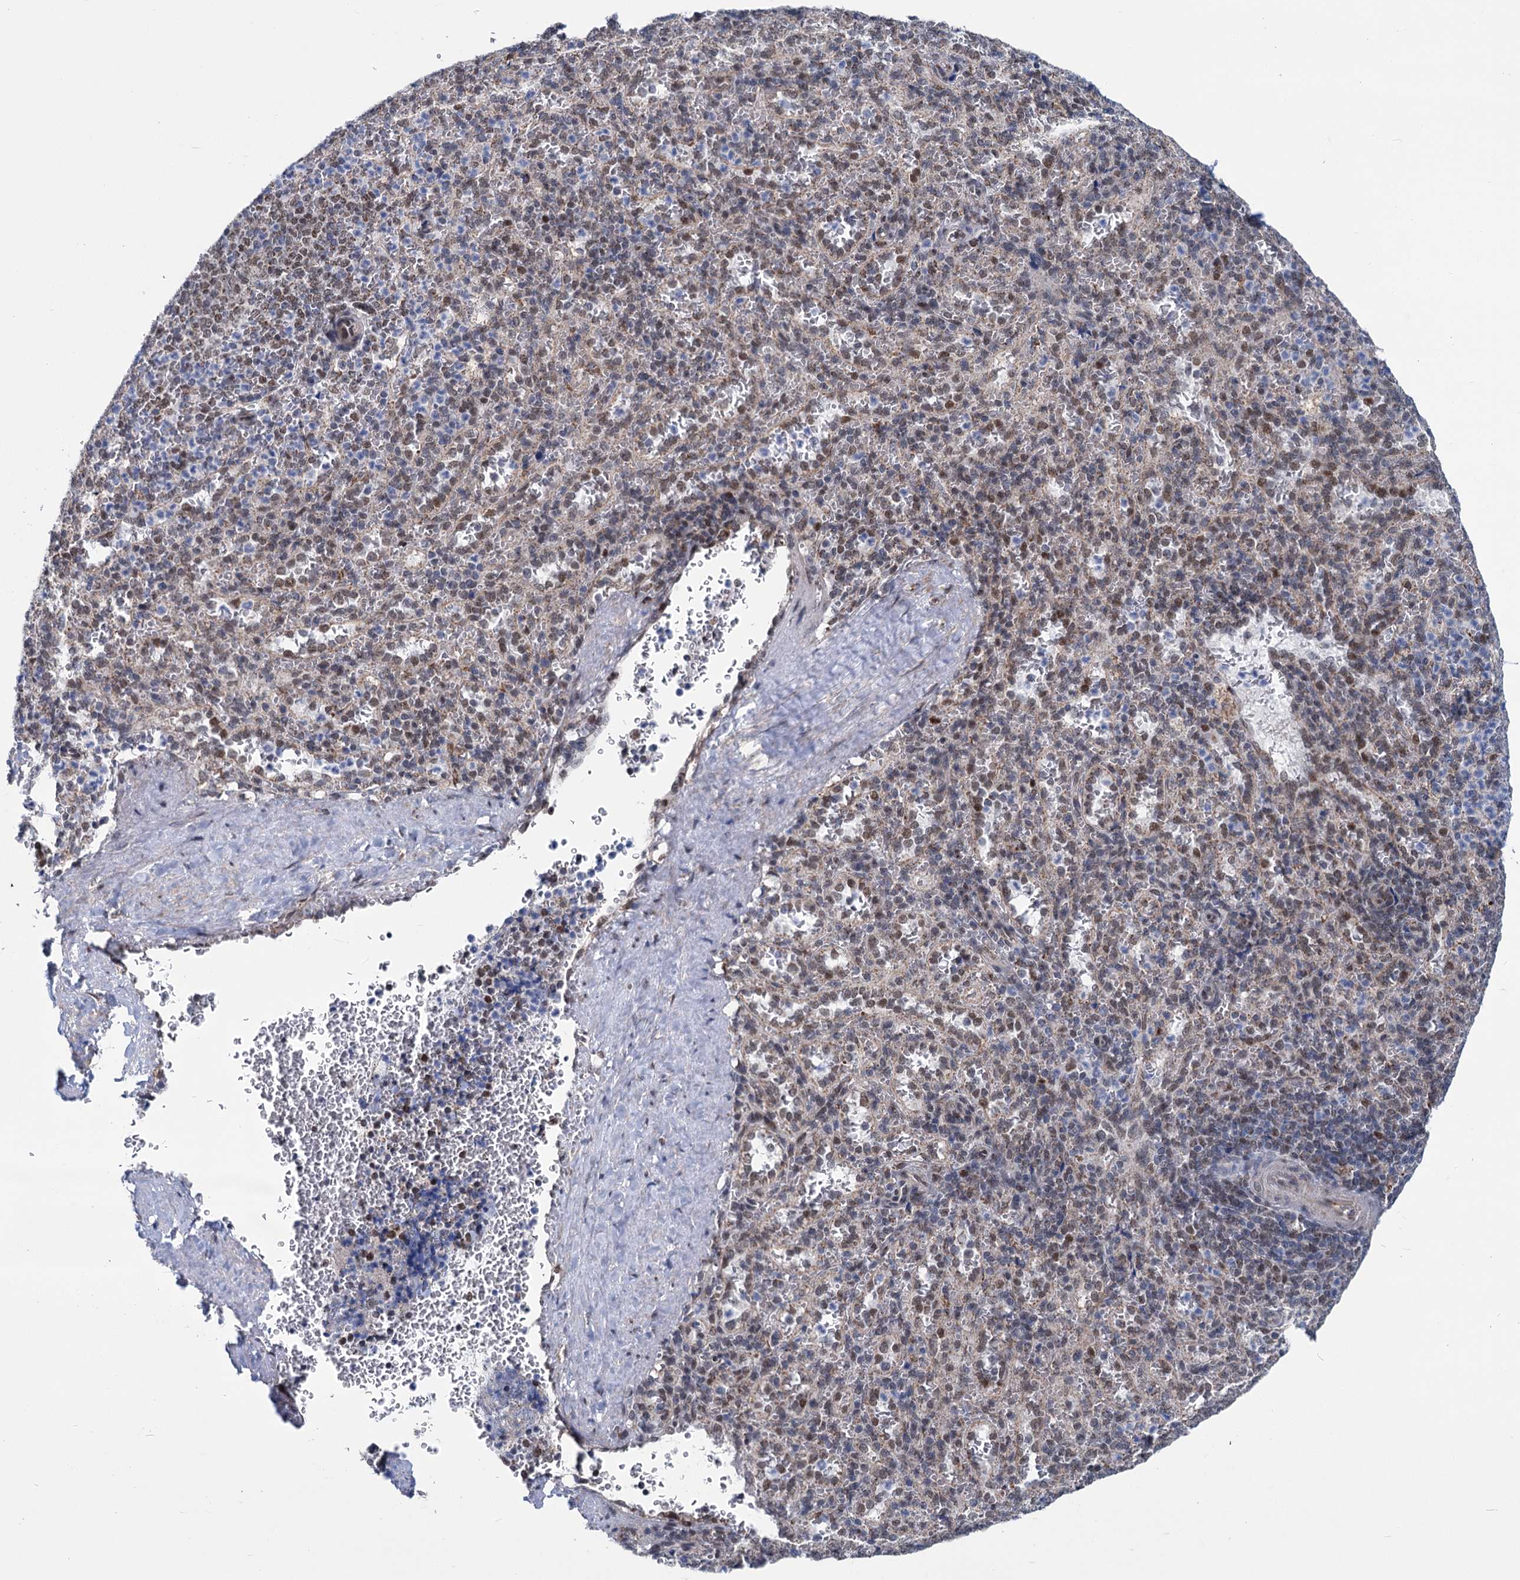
{"staining": {"intensity": "moderate", "quantity": "<25%", "location": "cytoplasmic/membranous,nuclear"}, "tissue": "spleen", "cell_type": "Cells in red pulp", "image_type": "normal", "snomed": [{"axis": "morphology", "description": "Normal tissue, NOS"}, {"axis": "topography", "description": "Spleen"}], "caption": "This is an image of immunohistochemistry (IHC) staining of unremarkable spleen, which shows moderate expression in the cytoplasmic/membranous,nuclear of cells in red pulp.", "gene": "MORN3", "patient": {"sex": "female", "age": 21}}